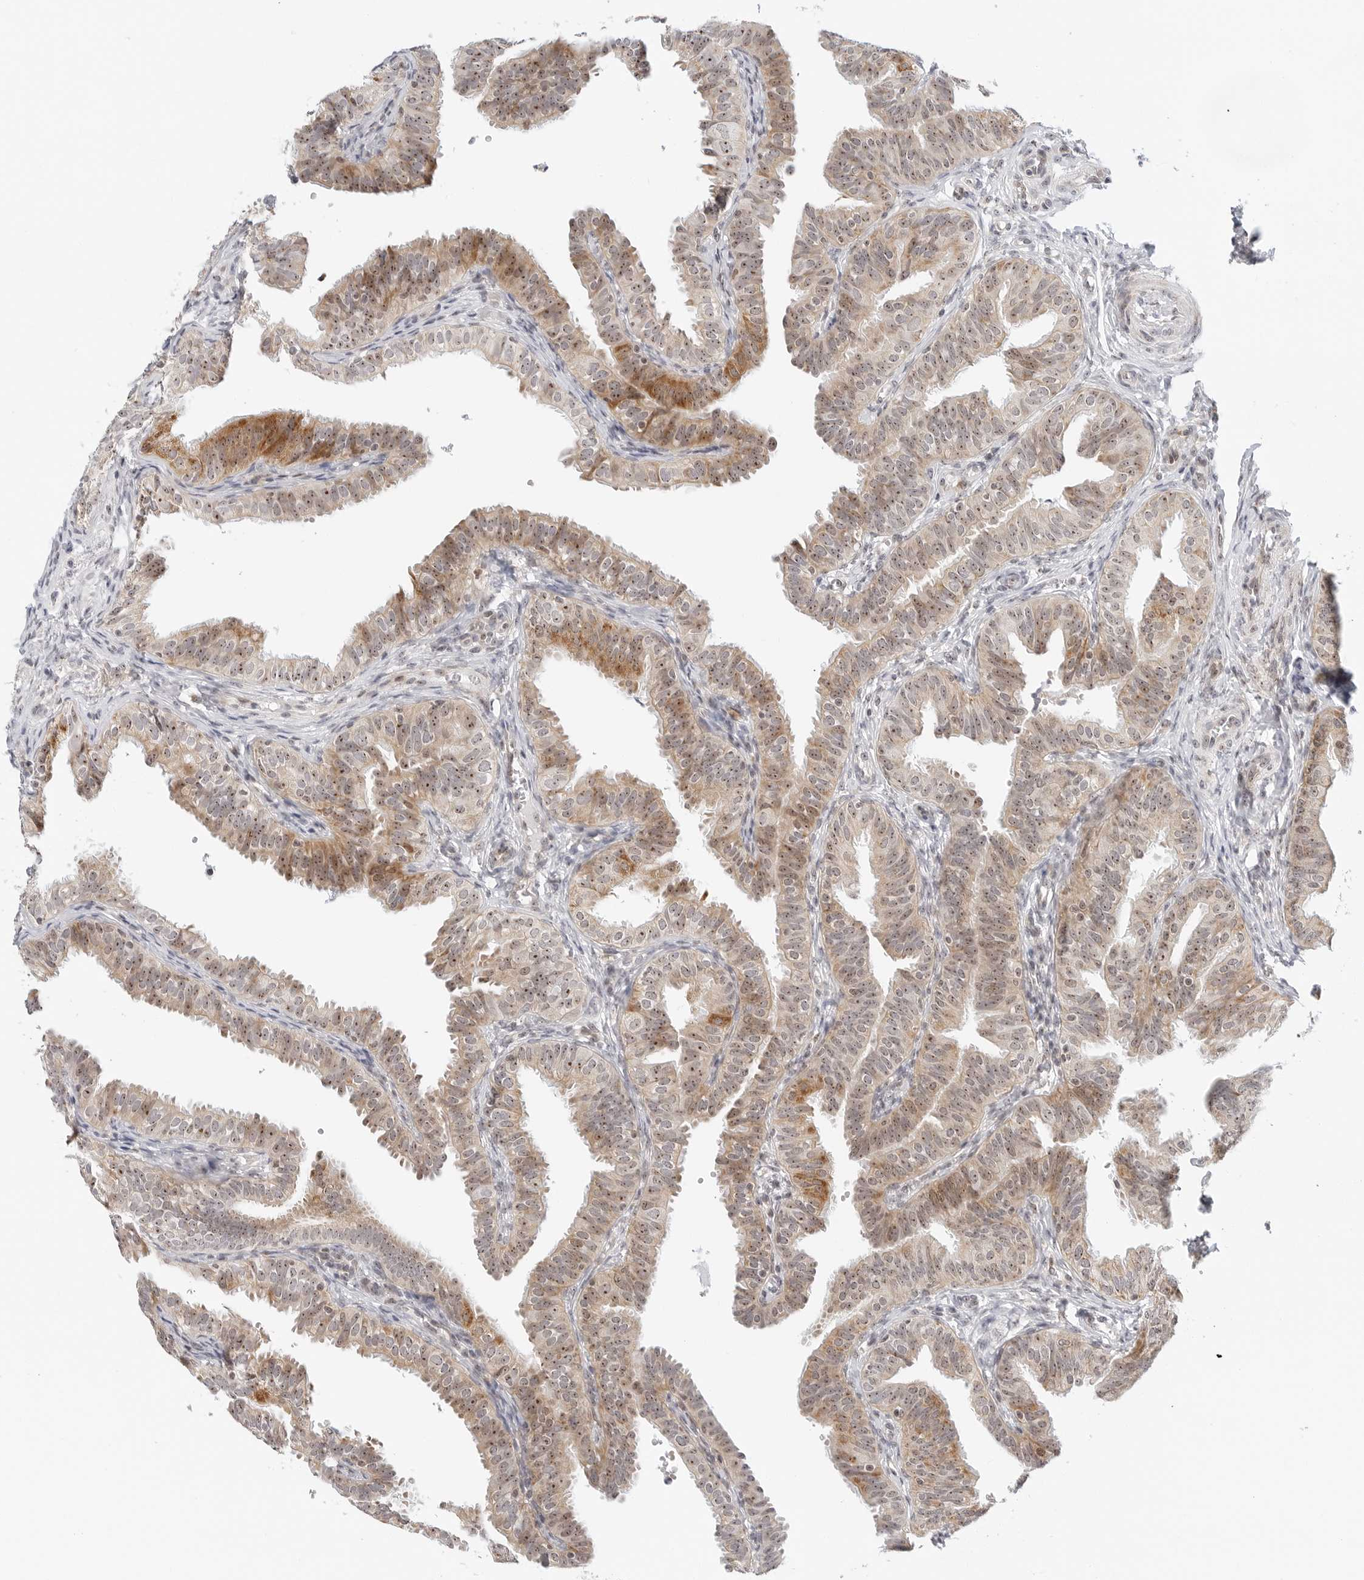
{"staining": {"intensity": "moderate", "quantity": "25%-75%", "location": "cytoplasmic/membranous,nuclear"}, "tissue": "fallopian tube", "cell_type": "Glandular cells", "image_type": "normal", "snomed": [{"axis": "morphology", "description": "Normal tissue, NOS"}, {"axis": "topography", "description": "Fallopian tube"}], "caption": "The image displays a brown stain indicating the presence of a protein in the cytoplasmic/membranous,nuclear of glandular cells in fallopian tube.", "gene": "RIMKLA", "patient": {"sex": "female", "age": 35}}